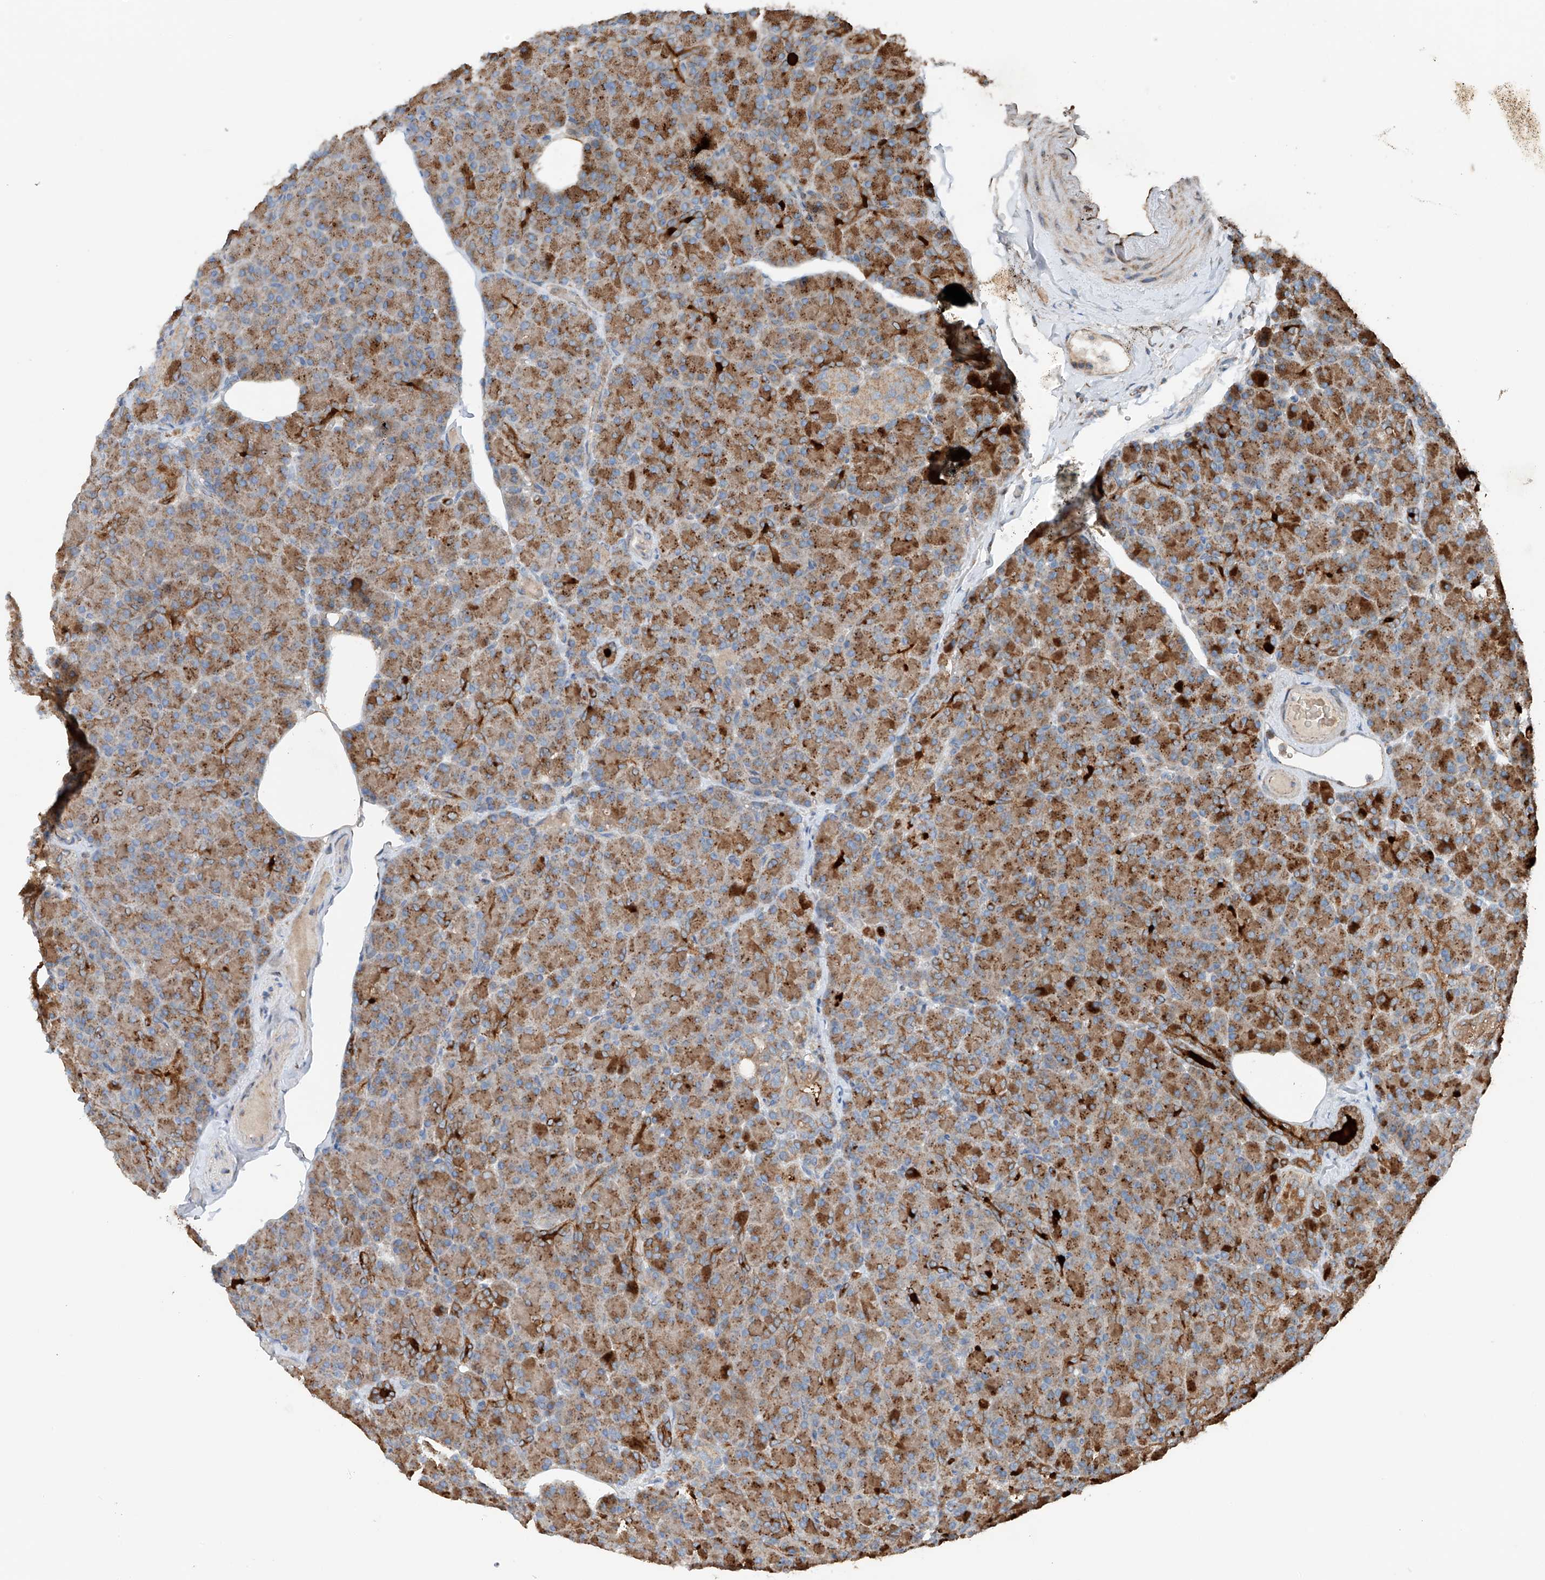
{"staining": {"intensity": "moderate", "quantity": ">75%", "location": "cytoplasmic/membranous"}, "tissue": "pancreas", "cell_type": "Exocrine glandular cells", "image_type": "normal", "snomed": [{"axis": "morphology", "description": "Normal tissue, NOS"}, {"axis": "topography", "description": "Pancreas"}], "caption": "This is an image of immunohistochemistry (IHC) staining of unremarkable pancreas, which shows moderate expression in the cytoplasmic/membranous of exocrine glandular cells.", "gene": "AP4B1", "patient": {"sex": "female", "age": 43}}